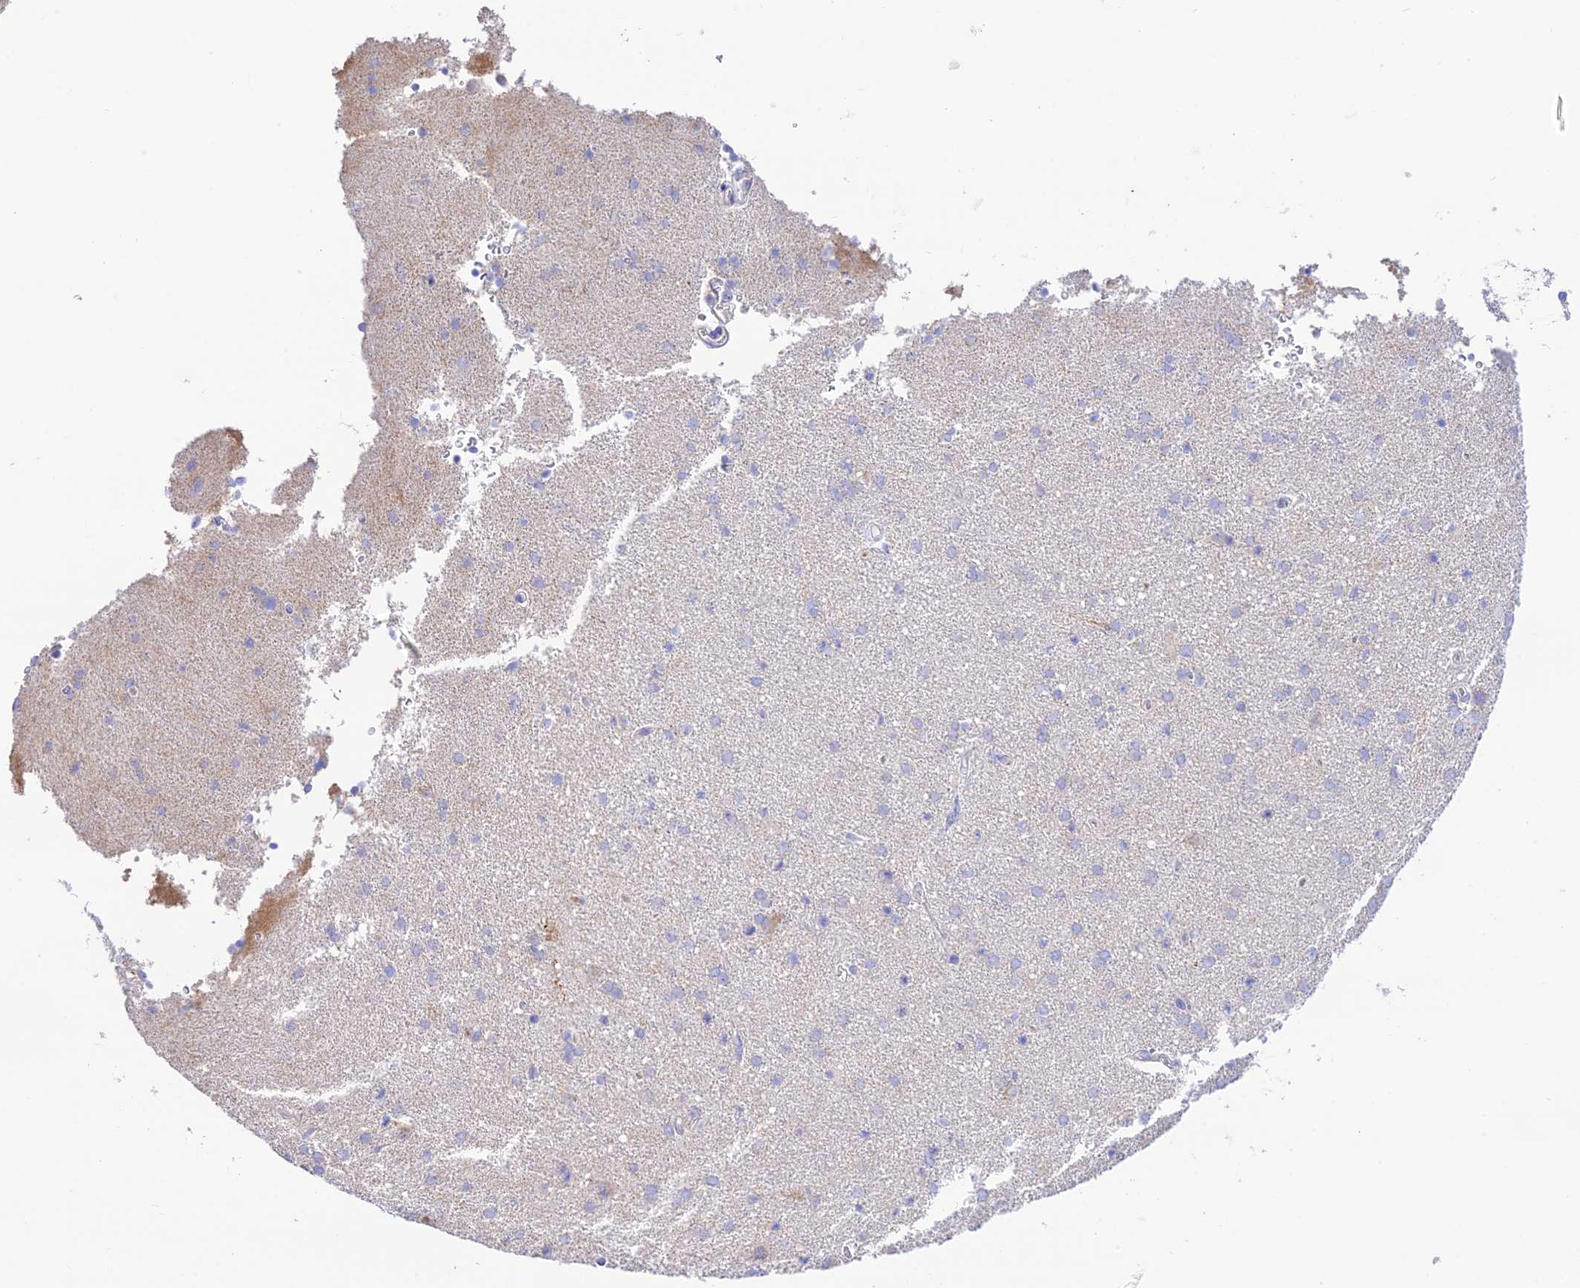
{"staining": {"intensity": "negative", "quantity": "none", "location": "none"}, "tissue": "cerebral cortex", "cell_type": "Endothelial cells", "image_type": "normal", "snomed": [{"axis": "morphology", "description": "Normal tissue, NOS"}, {"axis": "topography", "description": "Cerebral cortex"}], "caption": "The photomicrograph shows no staining of endothelial cells in normal cerebral cortex. (Brightfield microscopy of DAB (3,3'-diaminobenzidine) immunohistochemistry (IHC) at high magnification).", "gene": "NLRP9", "patient": {"sex": "male", "age": 62}}